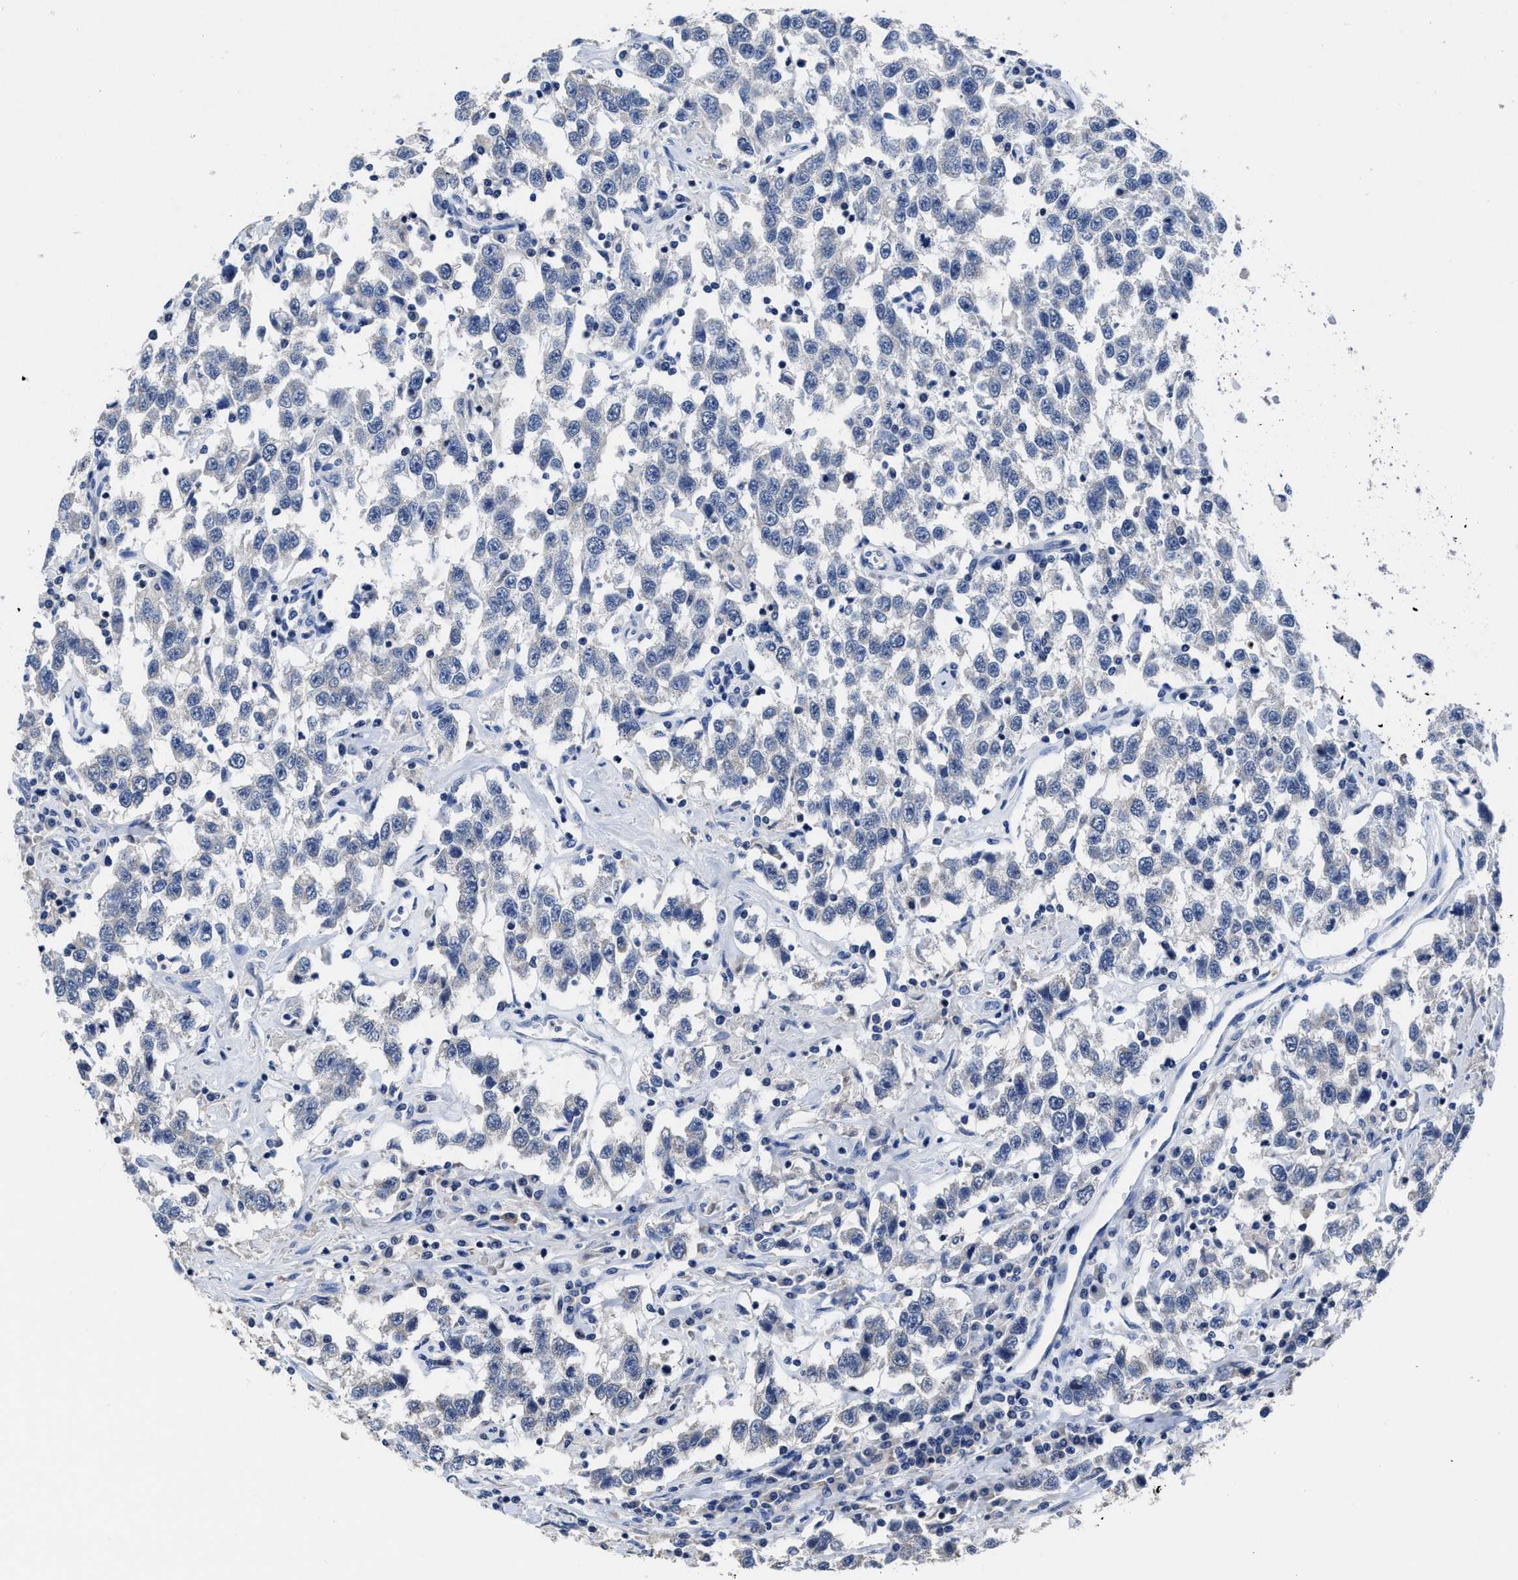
{"staining": {"intensity": "negative", "quantity": "none", "location": "none"}, "tissue": "testis cancer", "cell_type": "Tumor cells", "image_type": "cancer", "snomed": [{"axis": "morphology", "description": "Seminoma, NOS"}, {"axis": "topography", "description": "Testis"}], "caption": "Immunohistochemical staining of human testis cancer displays no significant expression in tumor cells. The staining was performed using DAB (3,3'-diaminobenzidine) to visualize the protein expression in brown, while the nuclei were stained in blue with hematoxylin (Magnification: 20x).", "gene": "HOOK1", "patient": {"sex": "male", "age": 41}}